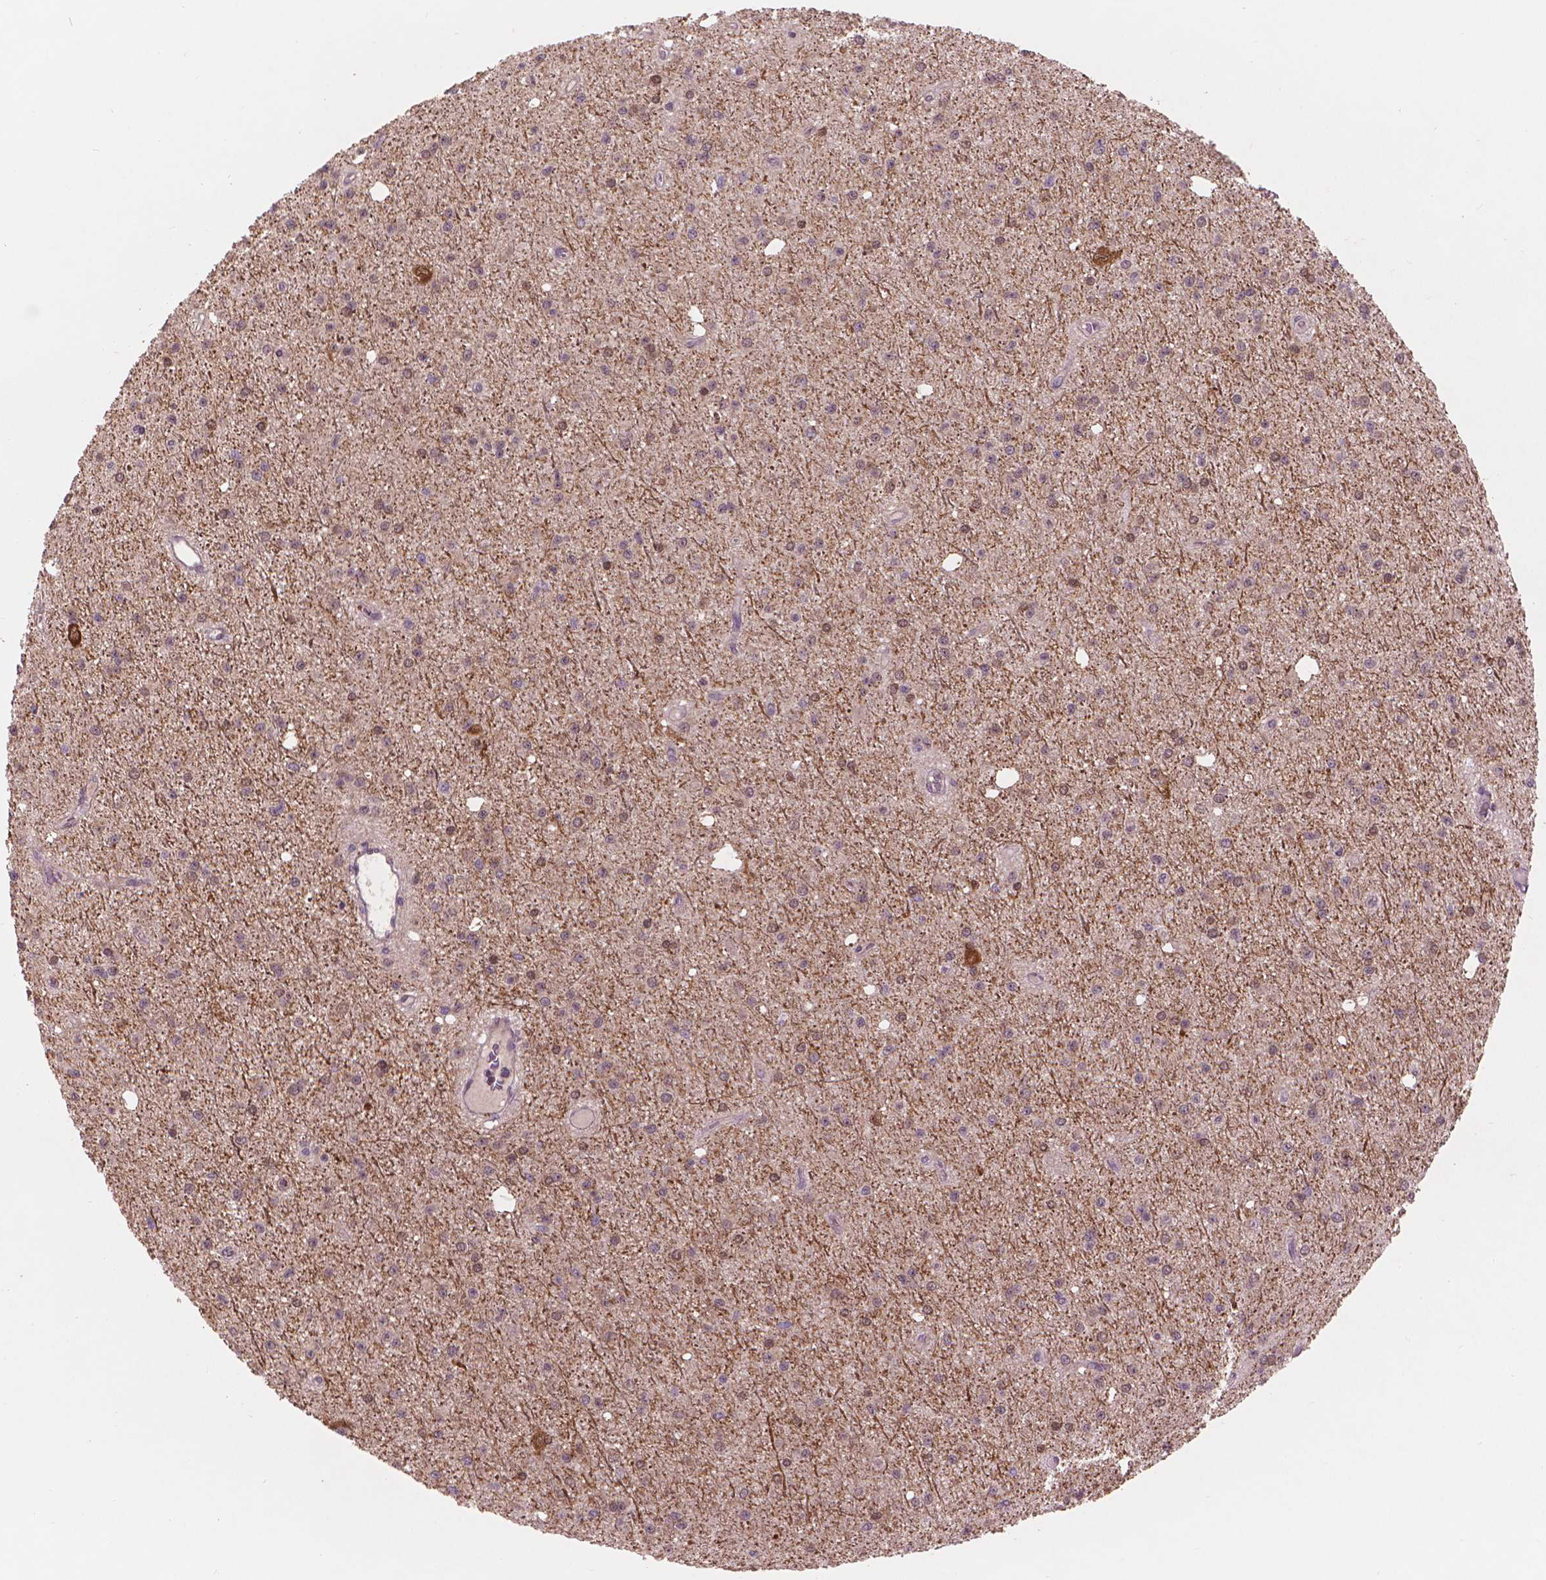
{"staining": {"intensity": "negative", "quantity": "none", "location": "none"}, "tissue": "glioma", "cell_type": "Tumor cells", "image_type": "cancer", "snomed": [{"axis": "morphology", "description": "Glioma, malignant, Low grade"}, {"axis": "topography", "description": "Brain"}], "caption": "Tumor cells show no significant positivity in glioma.", "gene": "ENO2", "patient": {"sex": "male", "age": 27}}